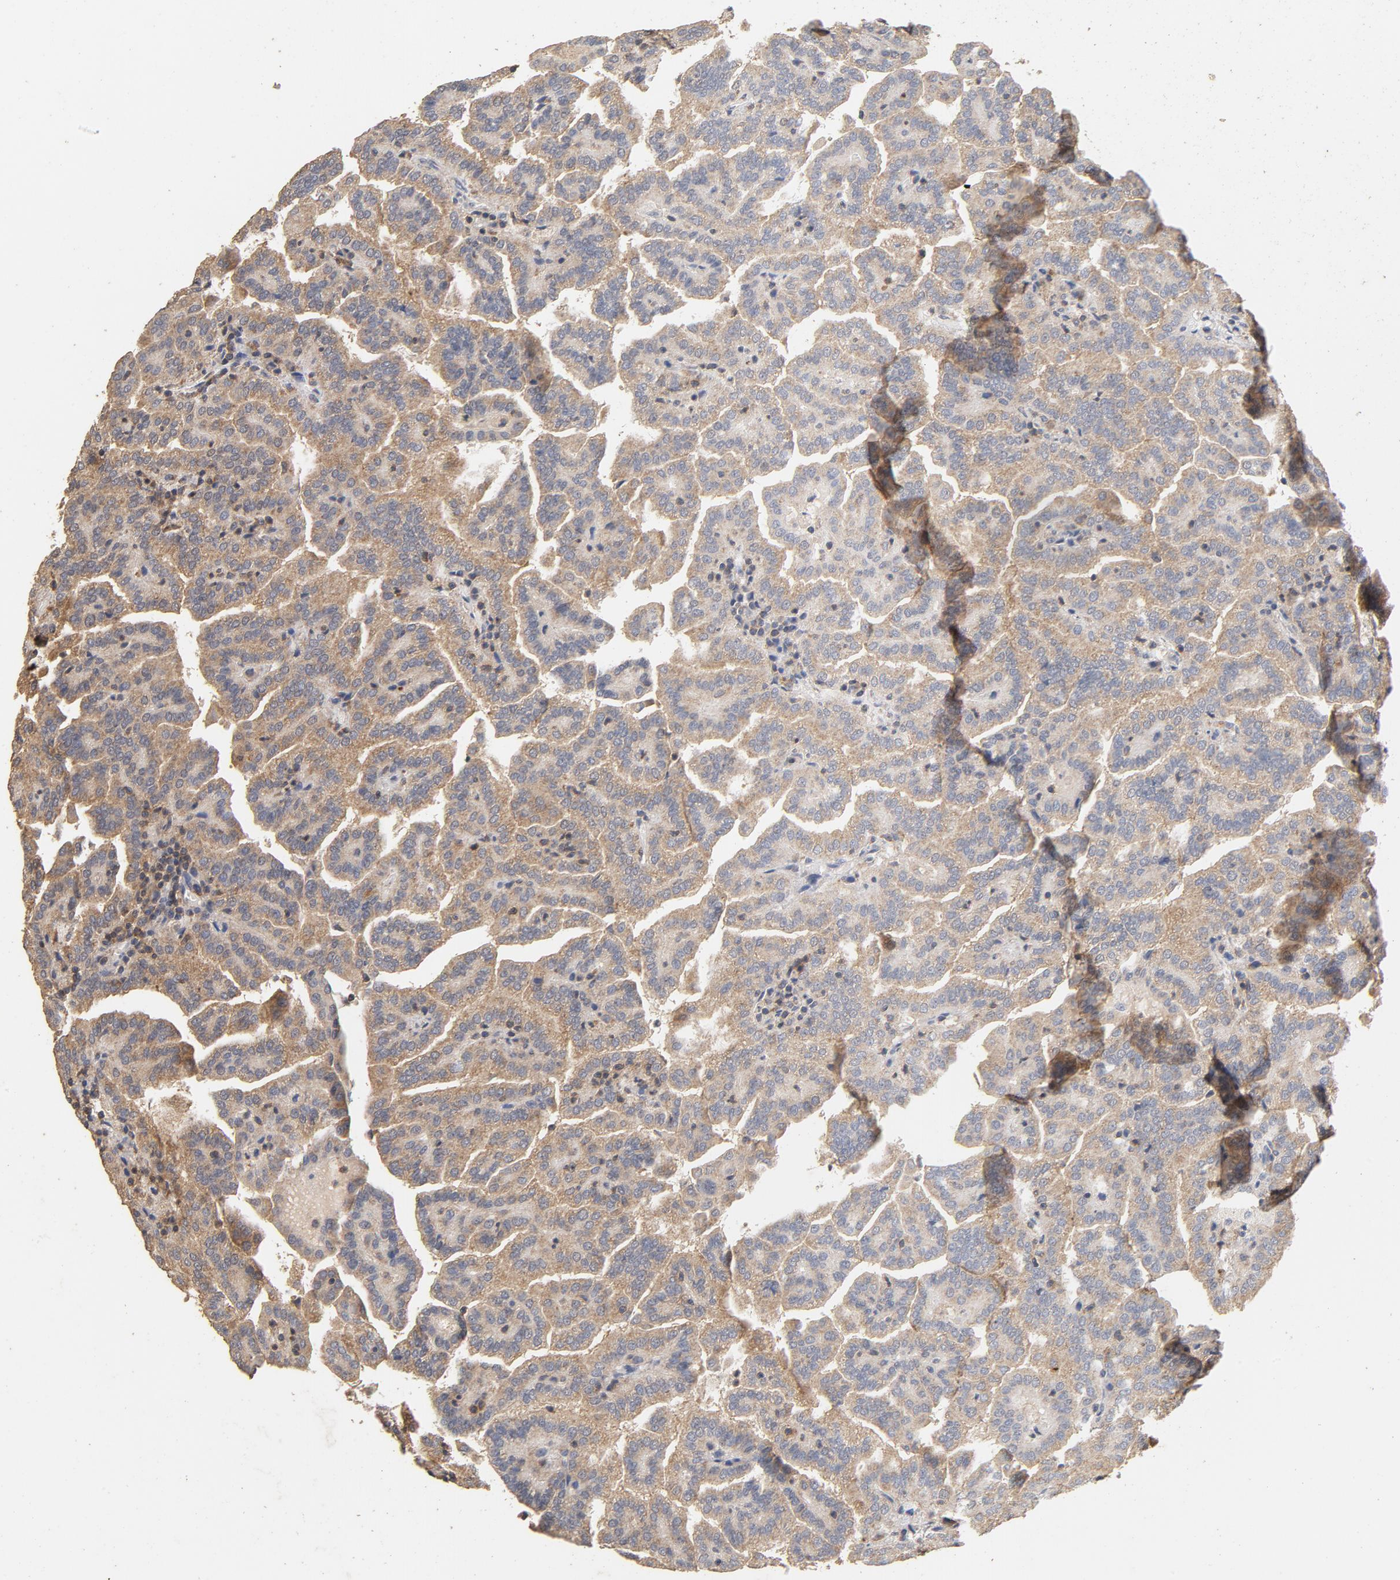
{"staining": {"intensity": "moderate", "quantity": ">75%", "location": "cytoplasmic/membranous"}, "tissue": "renal cancer", "cell_type": "Tumor cells", "image_type": "cancer", "snomed": [{"axis": "morphology", "description": "Adenocarcinoma, NOS"}, {"axis": "topography", "description": "Kidney"}], "caption": "IHC image of neoplastic tissue: human adenocarcinoma (renal) stained using immunohistochemistry reveals medium levels of moderate protein expression localized specifically in the cytoplasmic/membranous of tumor cells, appearing as a cytoplasmic/membranous brown color.", "gene": "DDX6", "patient": {"sex": "male", "age": 61}}